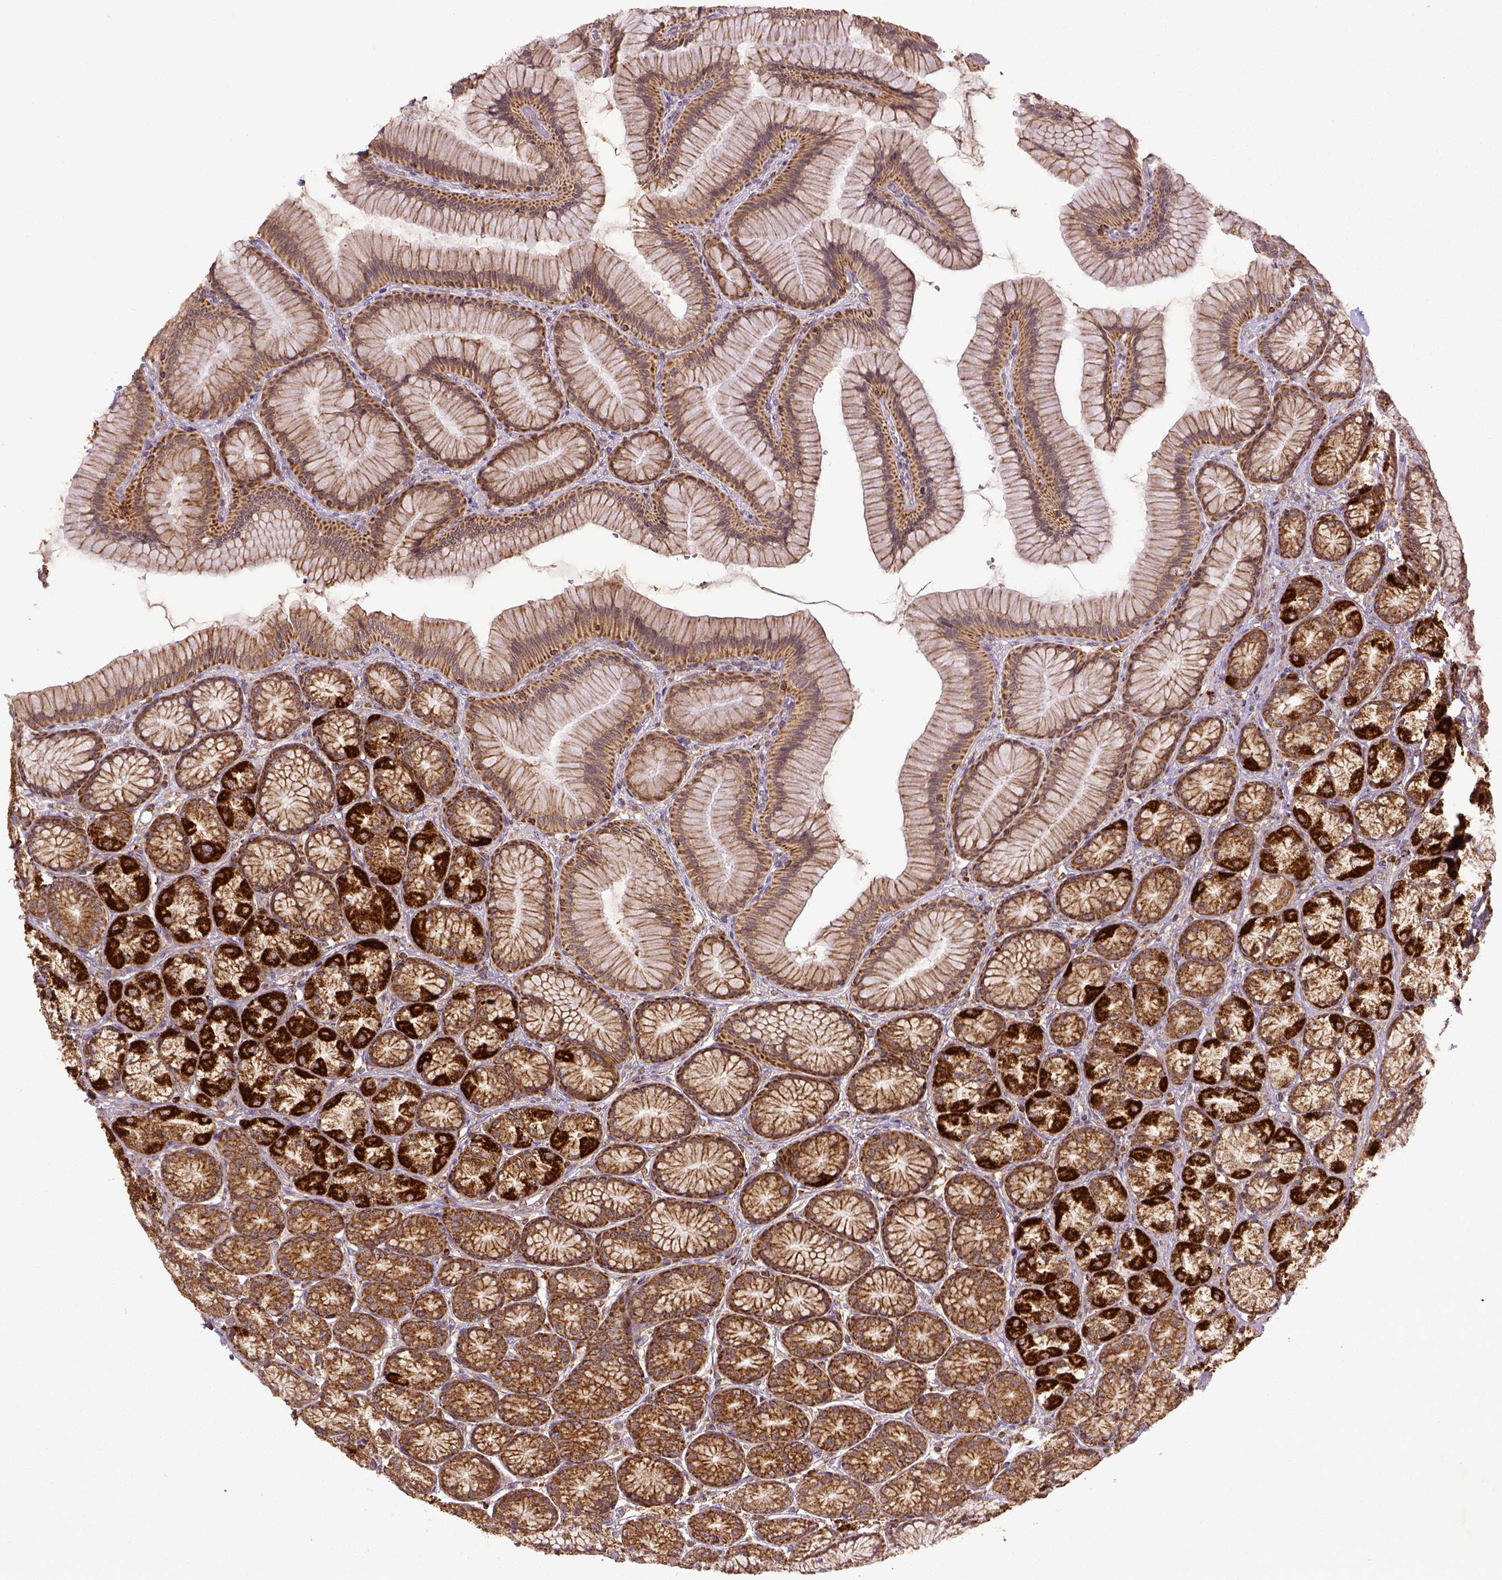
{"staining": {"intensity": "strong", "quantity": ">75%", "location": "cytoplasmic/membranous"}, "tissue": "stomach", "cell_type": "Glandular cells", "image_type": "normal", "snomed": [{"axis": "morphology", "description": "Normal tissue, NOS"}, {"axis": "morphology", "description": "Adenocarcinoma, NOS"}, {"axis": "morphology", "description": "Adenocarcinoma, High grade"}, {"axis": "topography", "description": "Stomach, upper"}, {"axis": "topography", "description": "Stomach"}], "caption": "A brown stain labels strong cytoplasmic/membranous positivity of a protein in glandular cells of benign stomach.", "gene": "MT", "patient": {"sex": "female", "age": 65}}